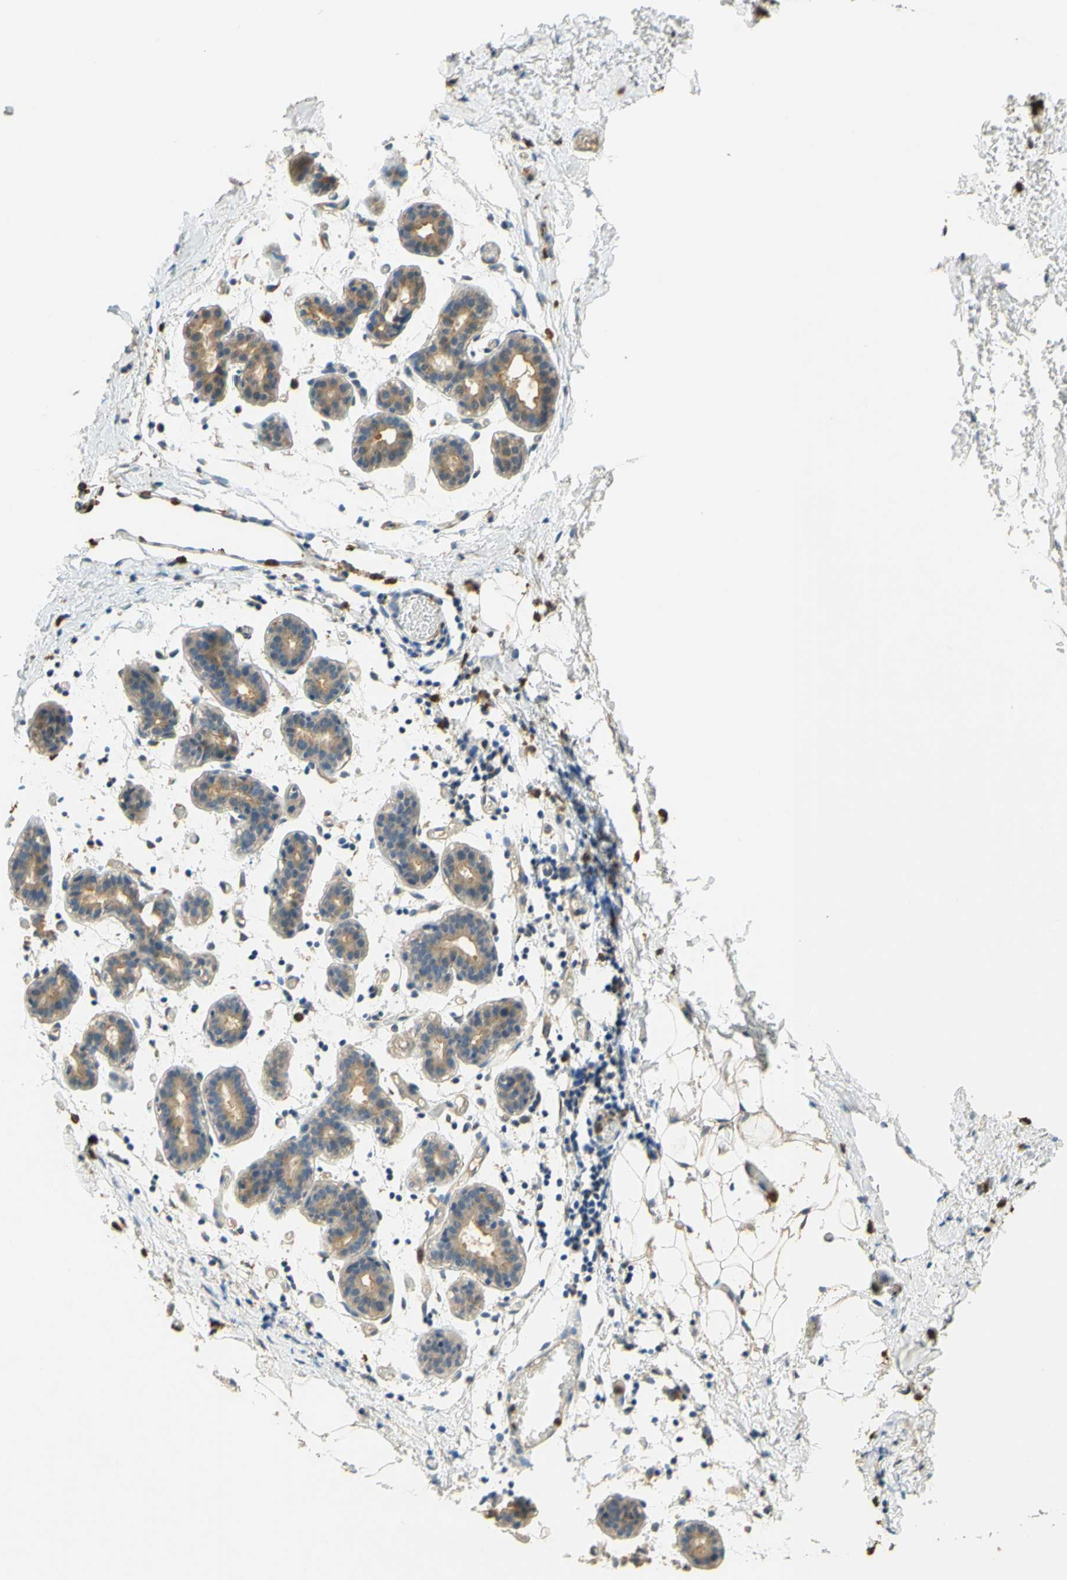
{"staining": {"intensity": "weak", "quantity": ">75%", "location": "cytoplasmic/membranous"}, "tissue": "breast", "cell_type": "Adipocytes", "image_type": "normal", "snomed": [{"axis": "morphology", "description": "Normal tissue, NOS"}, {"axis": "topography", "description": "Breast"}], "caption": "This histopathology image reveals IHC staining of benign breast, with low weak cytoplasmic/membranous positivity in approximately >75% of adipocytes.", "gene": "ENTREP2", "patient": {"sex": "female", "age": 27}}